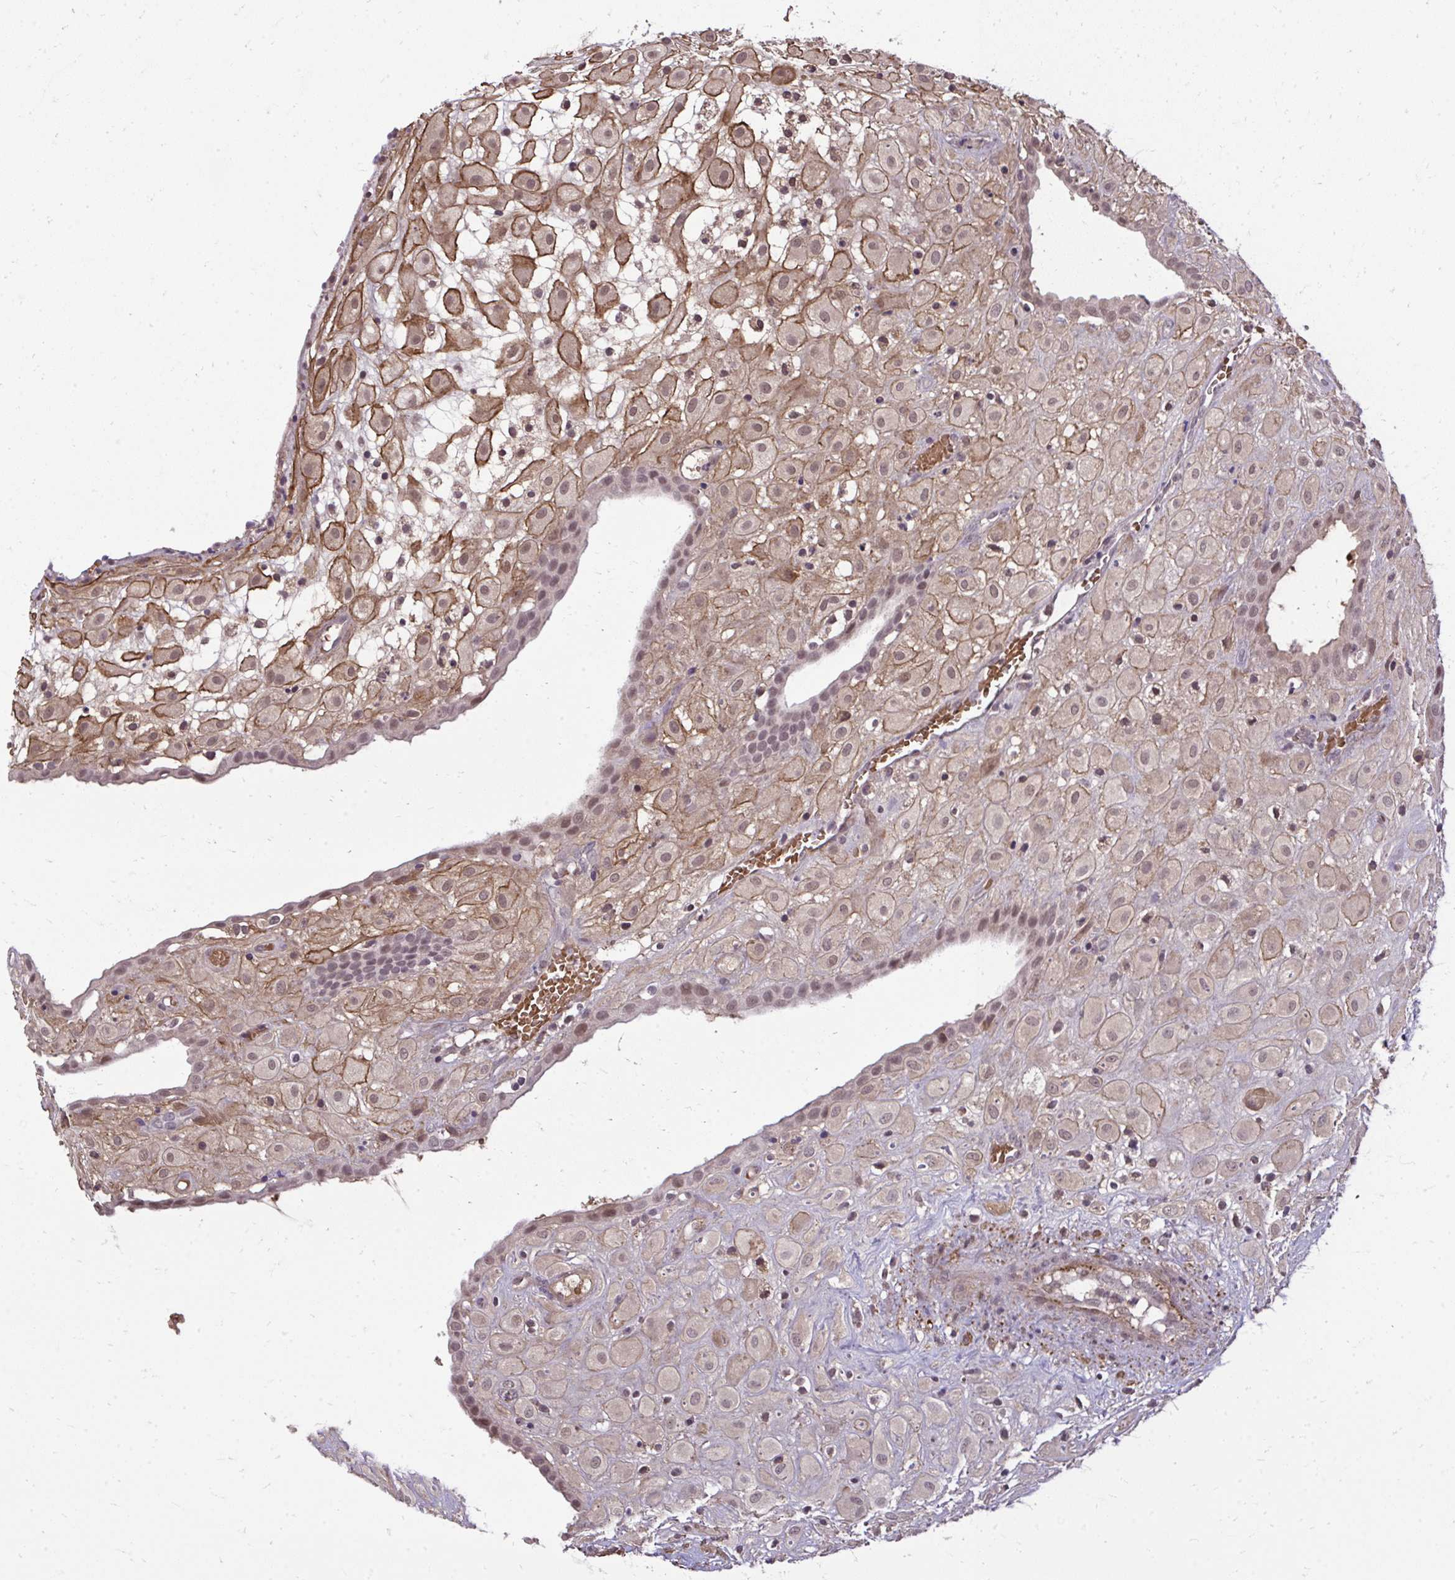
{"staining": {"intensity": "strong", "quantity": "25%-75%", "location": "cytoplasmic/membranous,nuclear"}, "tissue": "placenta", "cell_type": "Decidual cells", "image_type": "normal", "snomed": [{"axis": "morphology", "description": "Normal tissue, NOS"}, {"axis": "topography", "description": "Placenta"}], "caption": "Immunohistochemistry (IHC) of normal placenta exhibits high levels of strong cytoplasmic/membranous,nuclear staining in approximately 25%-75% of decidual cells.", "gene": "ZSCAN9", "patient": {"sex": "female", "age": 24}}